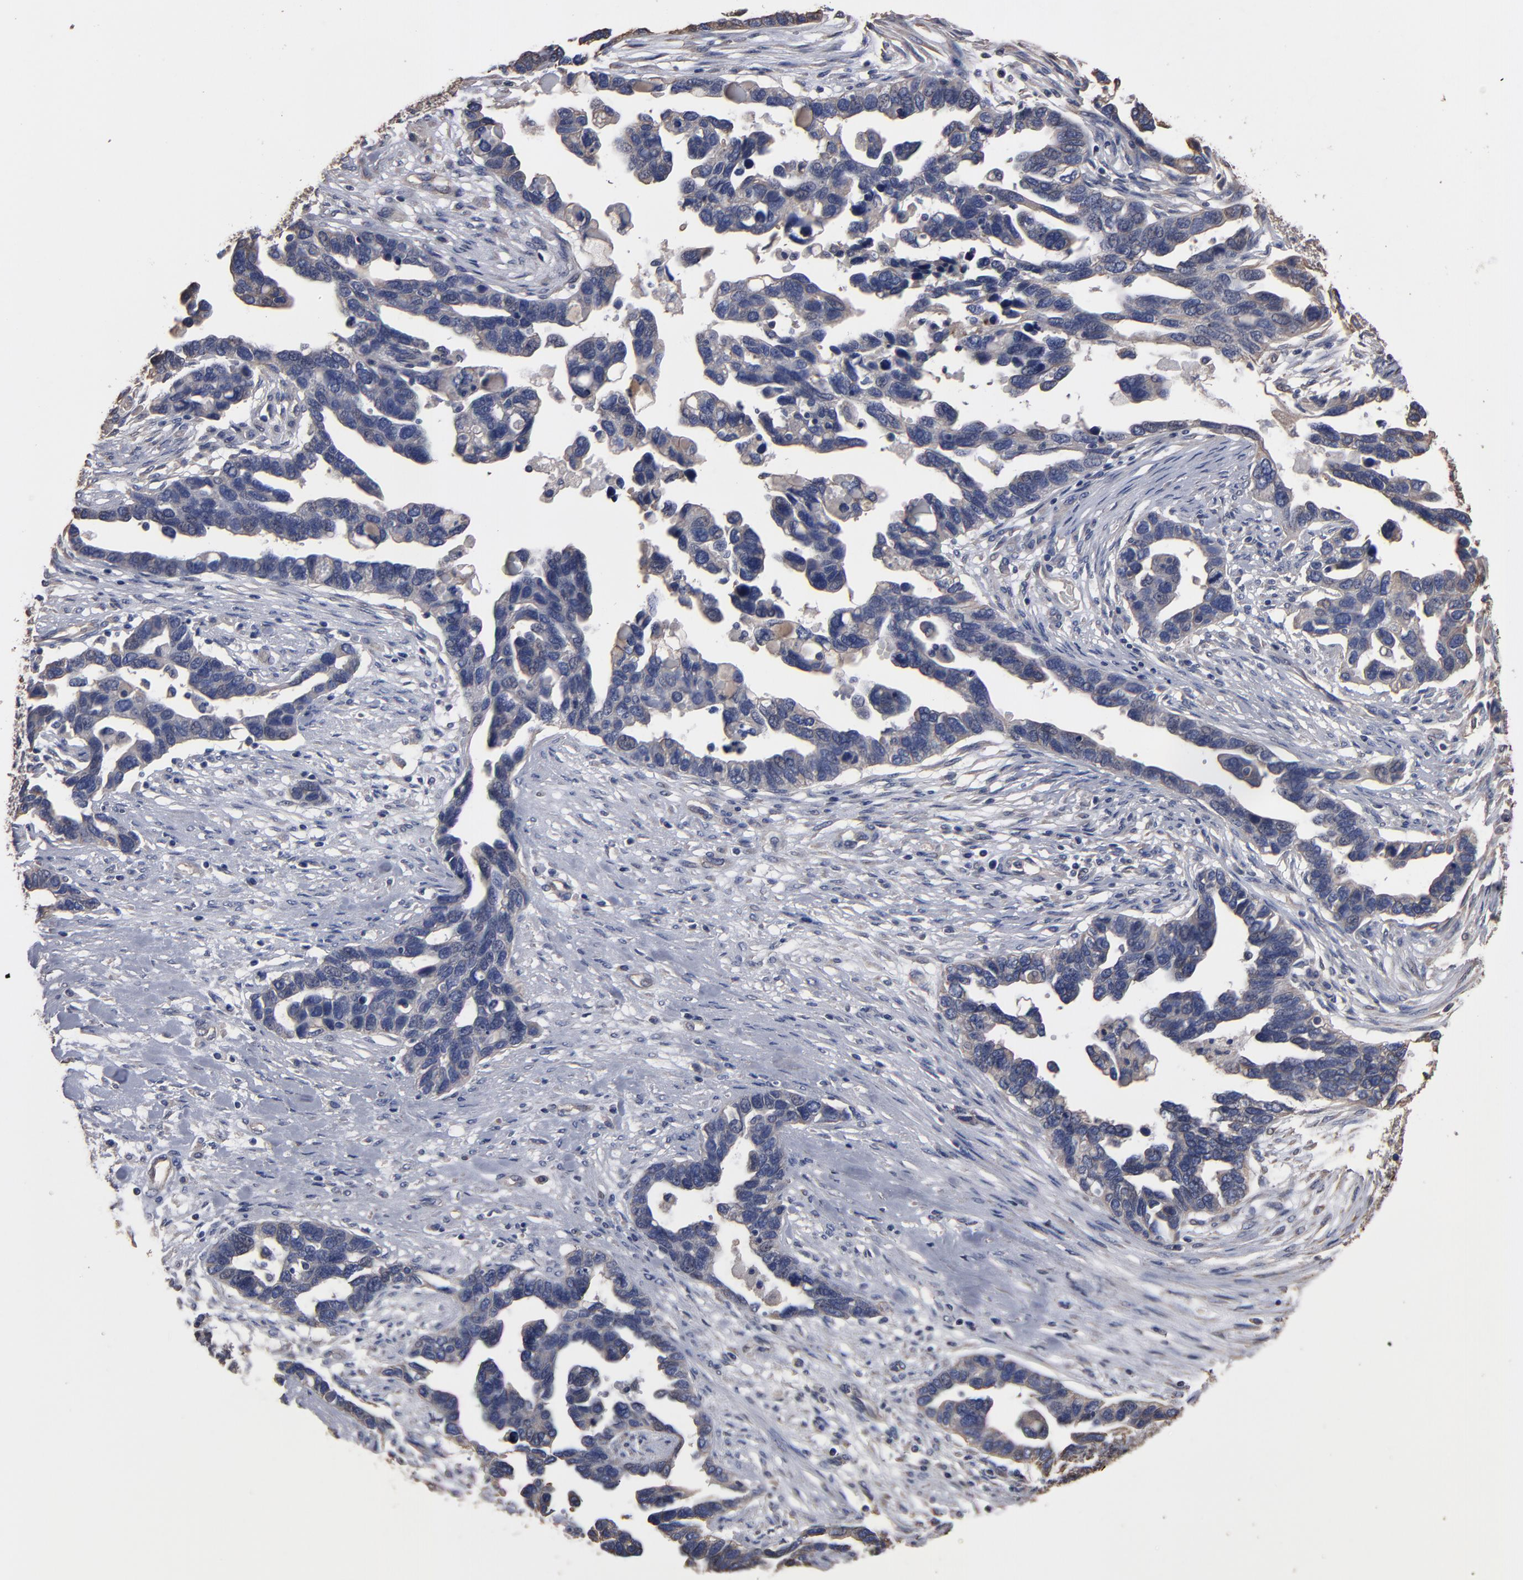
{"staining": {"intensity": "weak", "quantity": "<25%", "location": "cytoplasmic/membranous"}, "tissue": "ovarian cancer", "cell_type": "Tumor cells", "image_type": "cancer", "snomed": [{"axis": "morphology", "description": "Cystadenocarcinoma, serous, NOS"}, {"axis": "topography", "description": "Ovary"}], "caption": "Immunohistochemistry photomicrograph of neoplastic tissue: human ovarian serous cystadenocarcinoma stained with DAB exhibits no significant protein positivity in tumor cells.", "gene": "DMD", "patient": {"sex": "female", "age": 54}}